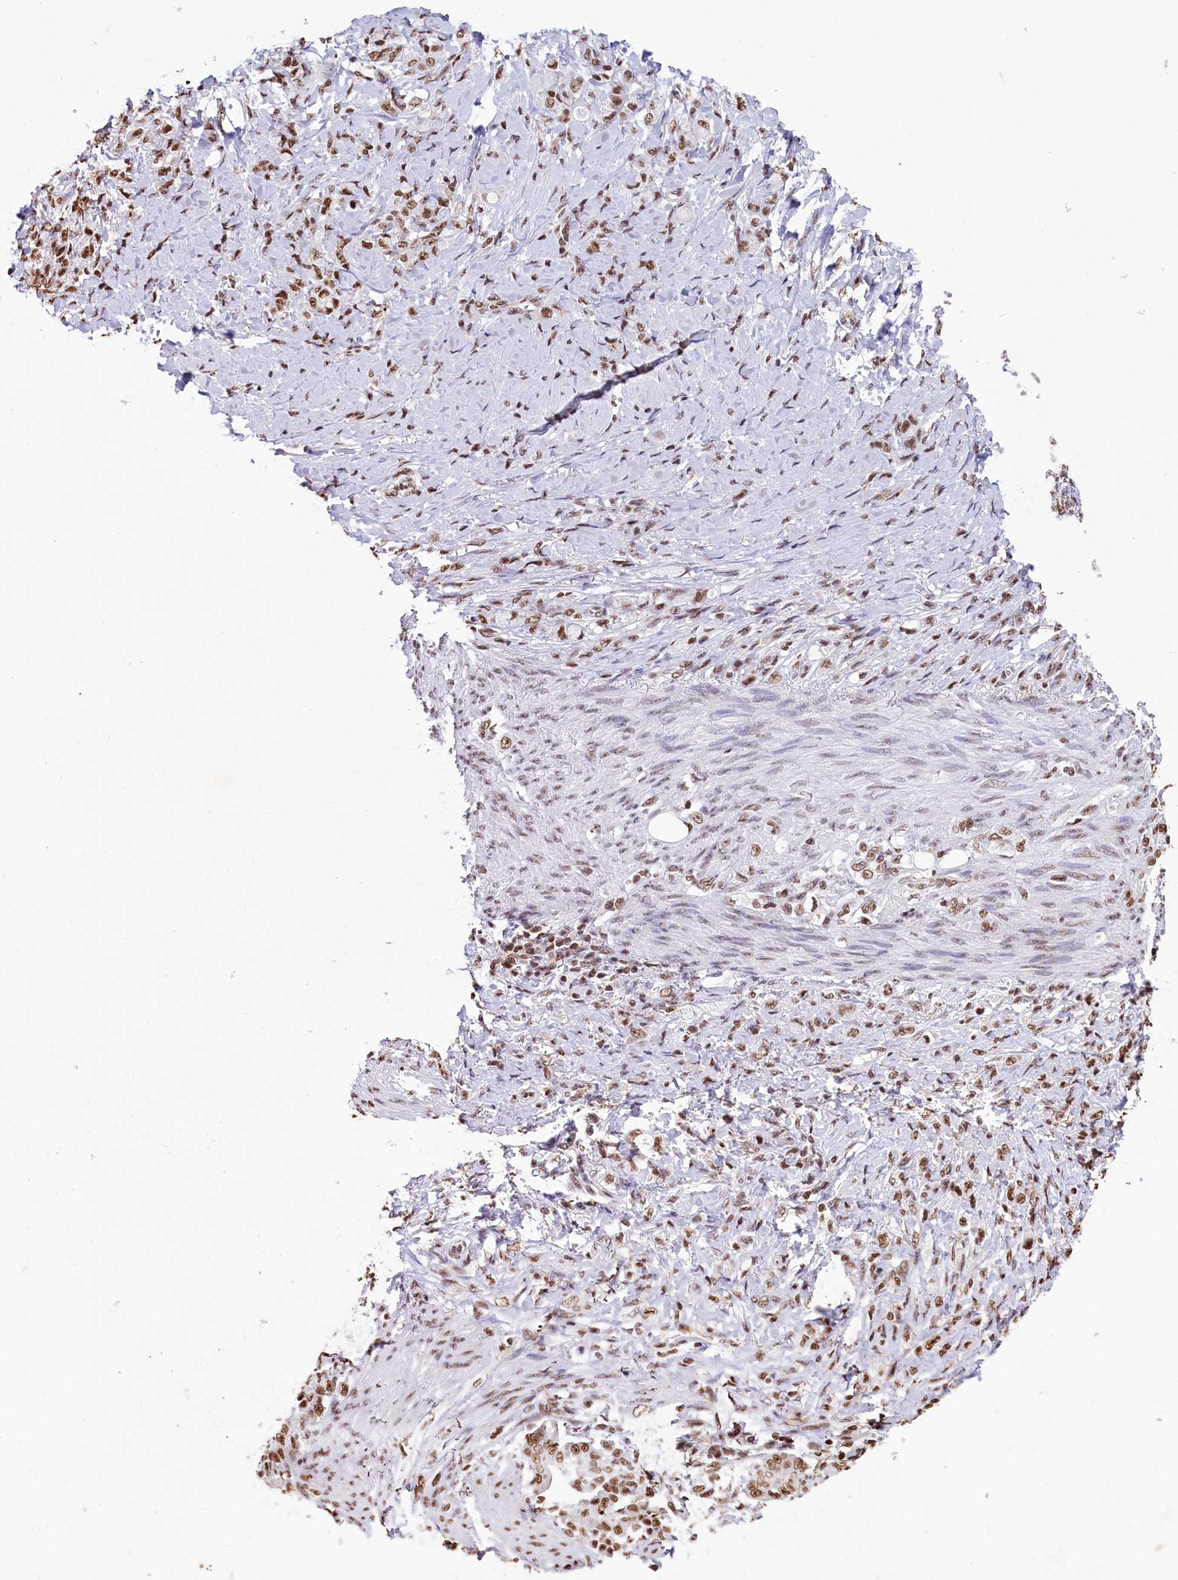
{"staining": {"intensity": "moderate", "quantity": ">75%", "location": "nuclear"}, "tissue": "stomach cancer", "cell_type": "Tumor cells", "image_type": "cancer", "snomed": [{"axis": "morphology", "description": "Adenocarcinoma, NOS"}, {"axis": "topography", "description": "Stomach"}], "caption": "Human stomach cancer stained with a brown dye exhibits moderate nuclear positive expression in approximately >75% of tumor cells.", "gene": "SNRPD2", "patient": {"sex": "female", "age": 79}}